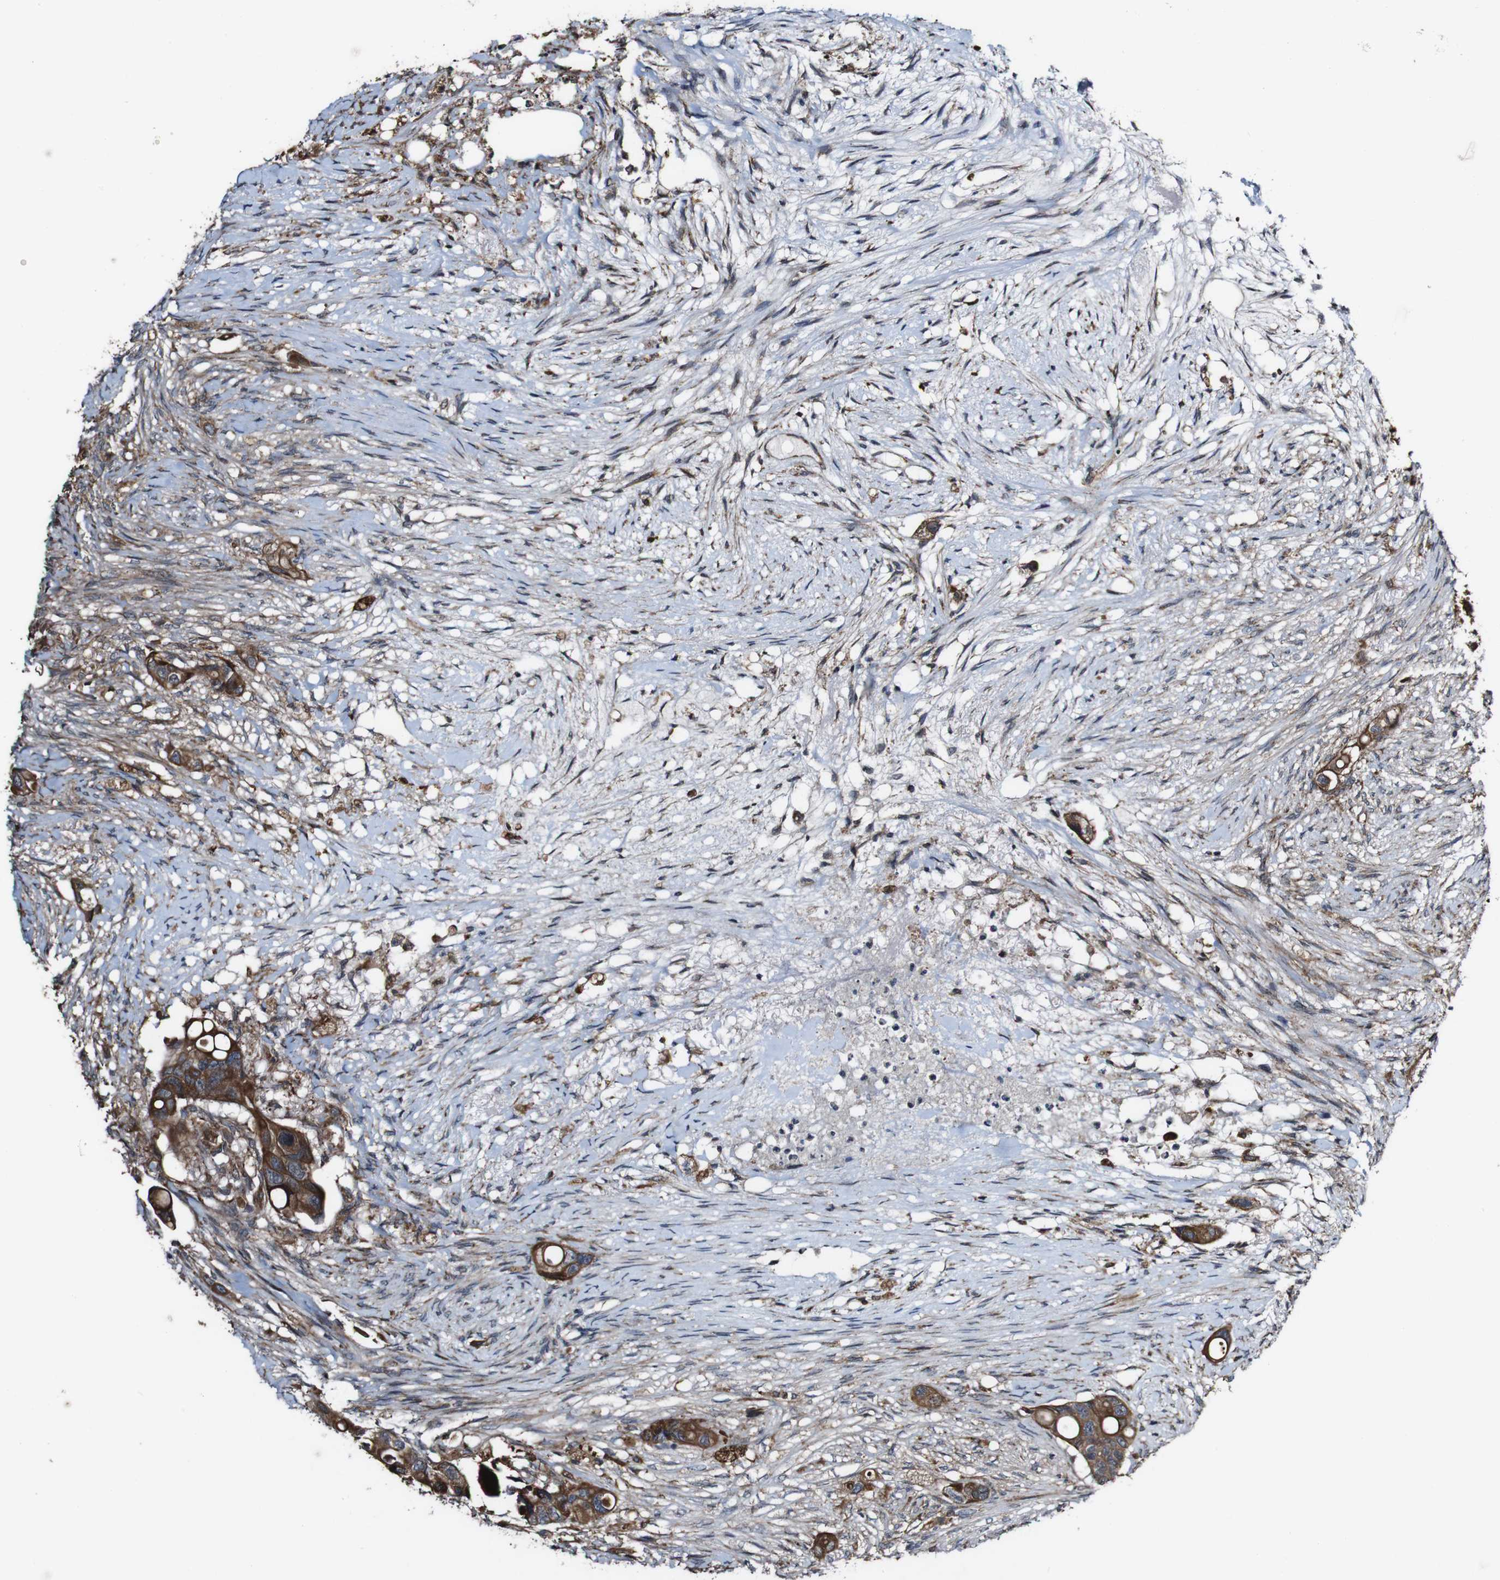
{"staining": {"intensity": "strong", "quantity": ">75%", "location": "cytoplasmic/membranous"}, "tissue": "colorectal cancer", "cell_type": "Tumor cells", "image_type": "cancer", "snomed": [{"axis": "morphology", "description": "Adenocarcinoma, NOS"}, {"axis": "topography", "description": "Colon"}], "caption": "Strong cytoplasmic/membranous expression is appreciated in approximately >75% of tumor cells in colorectal cancer (adenocarcinoma). (Brightfield microscopy of DAB IHC at high magnification).", "gene": "BTN3A3", "patient": {"sex": "female", "age": 57}}